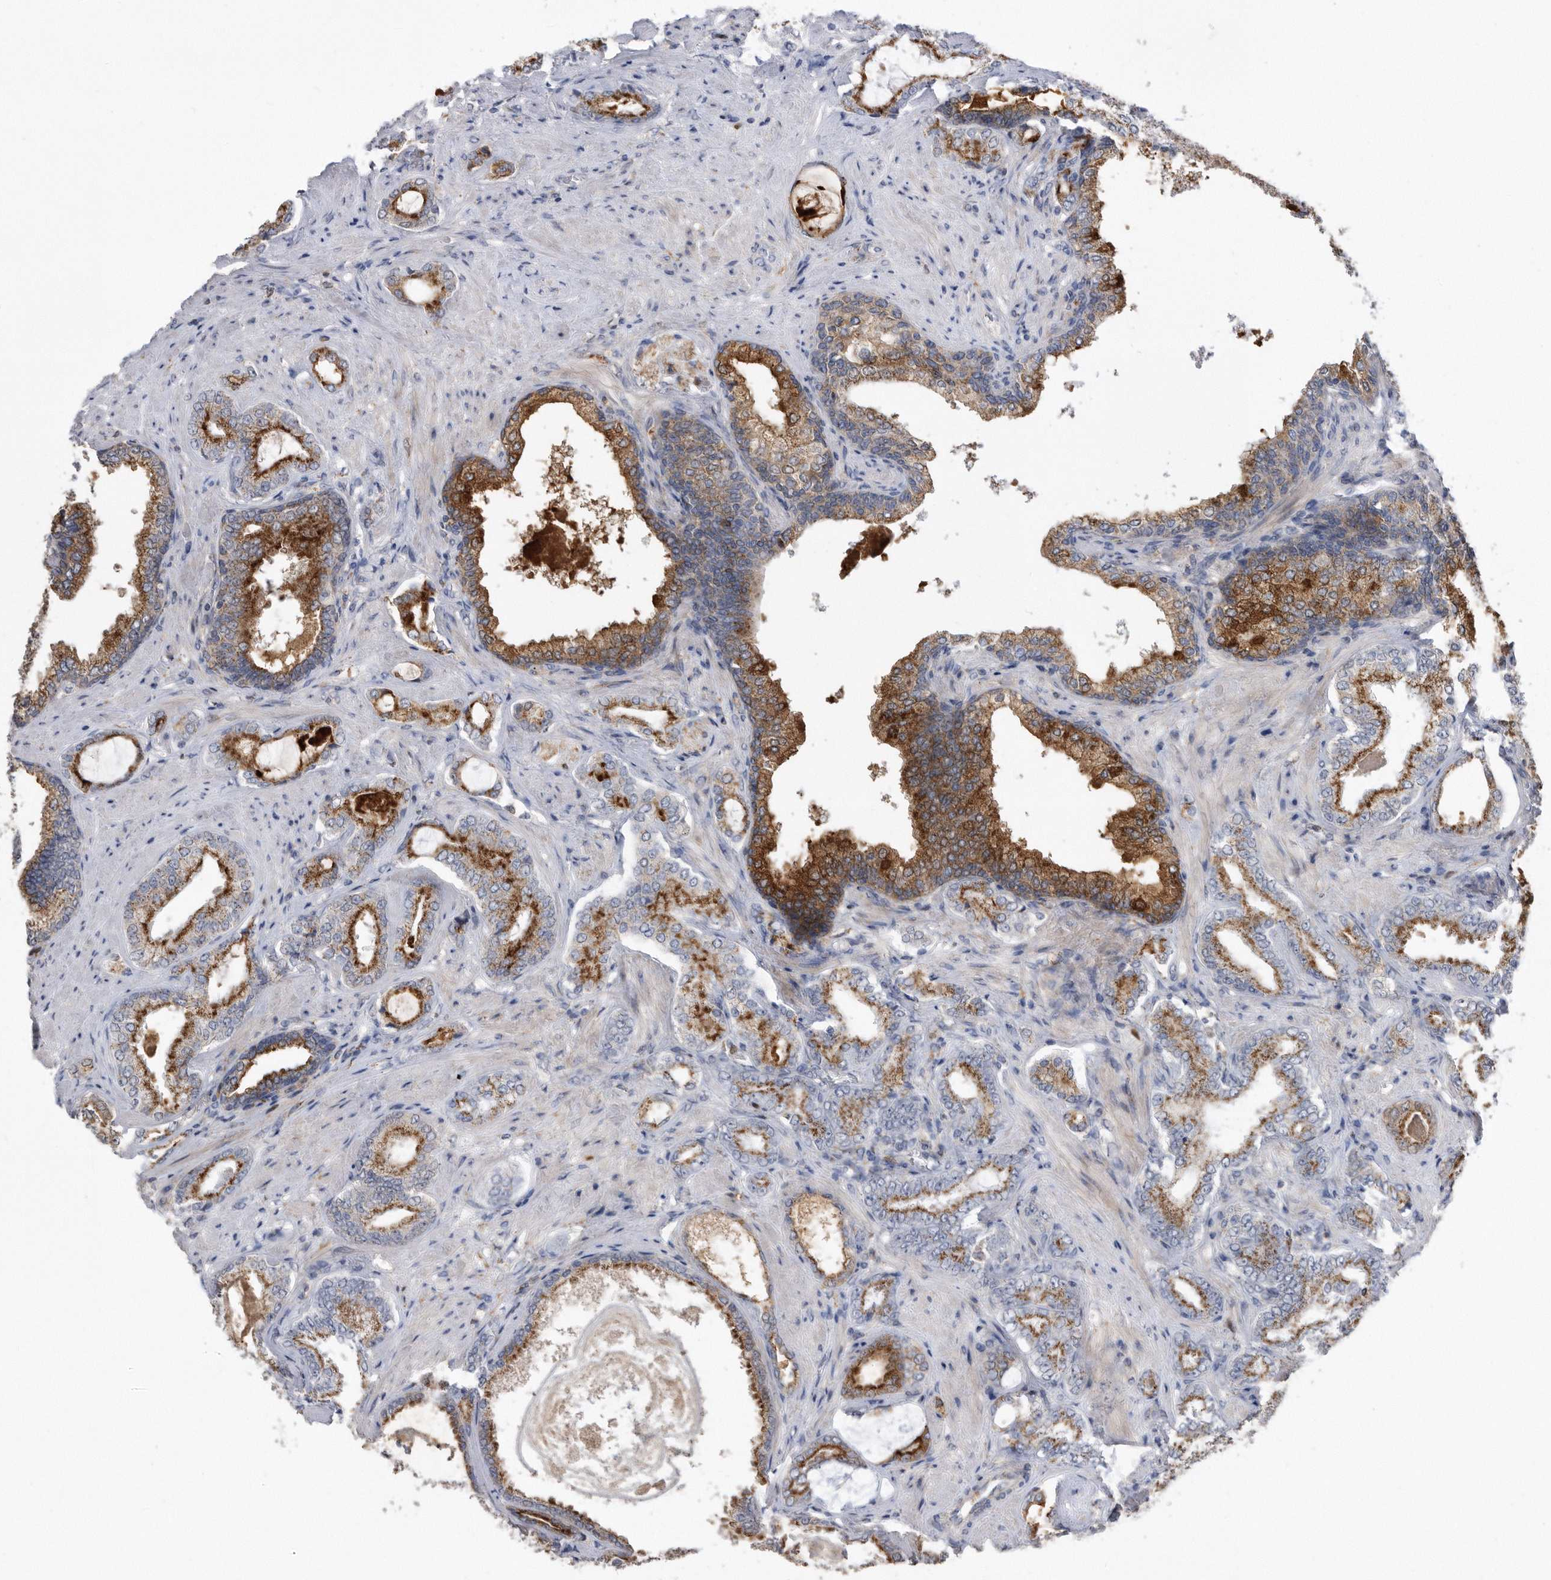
{"staining": {"intensity": "strong", "quantity": ">75%", "location": "cytoplasmic/membranous"}, "tissue": "prostate cancer", "cell_type": "Tumor cells", "image_type": "cancer", "snomed": [{"axis": "morphology", "description": "Adenocarcinoma, Low grade"}, {"axis": "topography", "description": "Prostate"}], "caption": "Immunohistochemical staining of human prostate cancer (low-grade adenocarcinoma) exhibits strong cytoplasmic/membranous protein positivity in approximately >75% of tumor cells.", "gene": "CRISPLD2", "patient": {"sex": "male", "age": 71}}